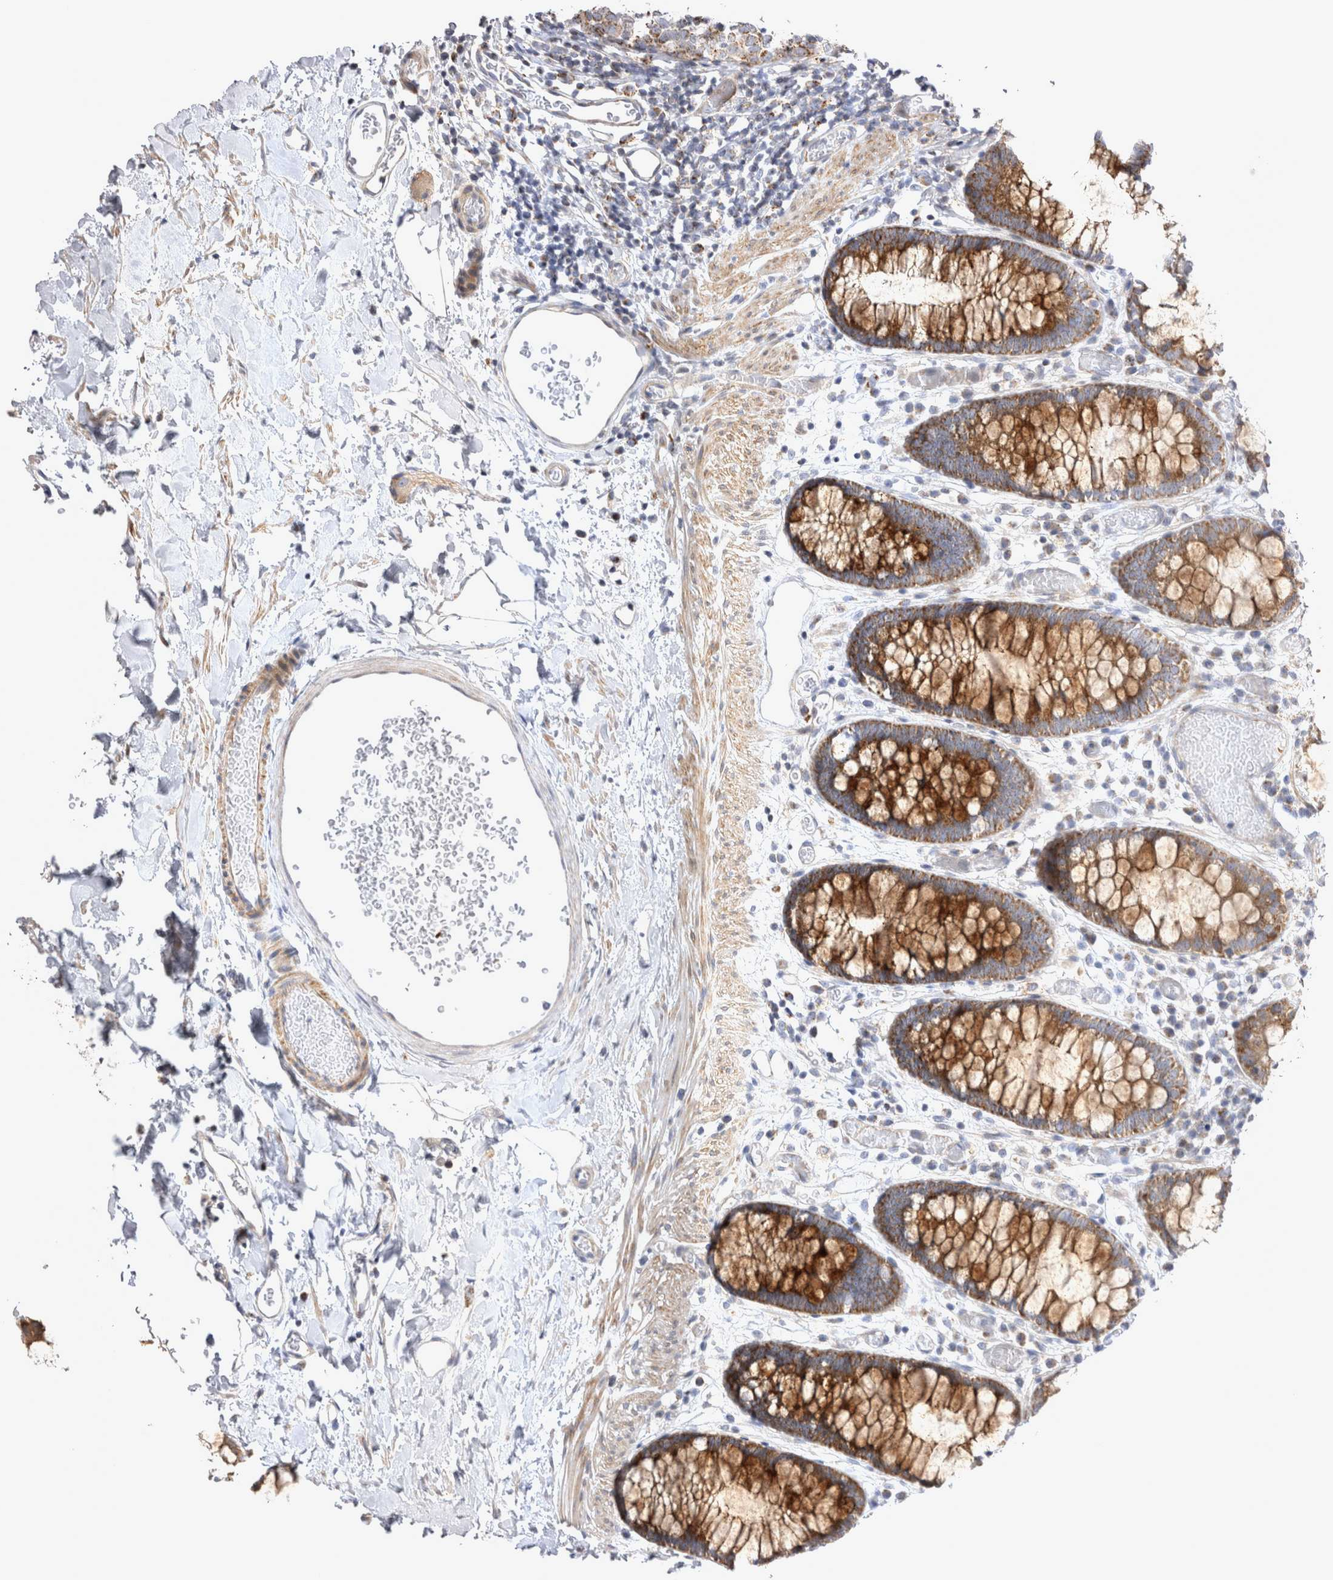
{"staining": {"intensity": "weak", "quantity": ">75%", "location": "cytoplasmic/membranous"}, "tissue": "colon", "cell_type": "Endothelial cells", "image_type": "normal", "snomed": [{"axis": "morphology", "description": "Normal tissue, NOS"}, {"axis": "topography", "description": "Colon"}], "caption": "Immunohistochemical staining of normal colon shows weak cytoplasmic/membranous protein positivity in approximately >75% of endothelial cells.", "gene": "TSPOAP1", "patient": {"sex": "male", "age": 14}}